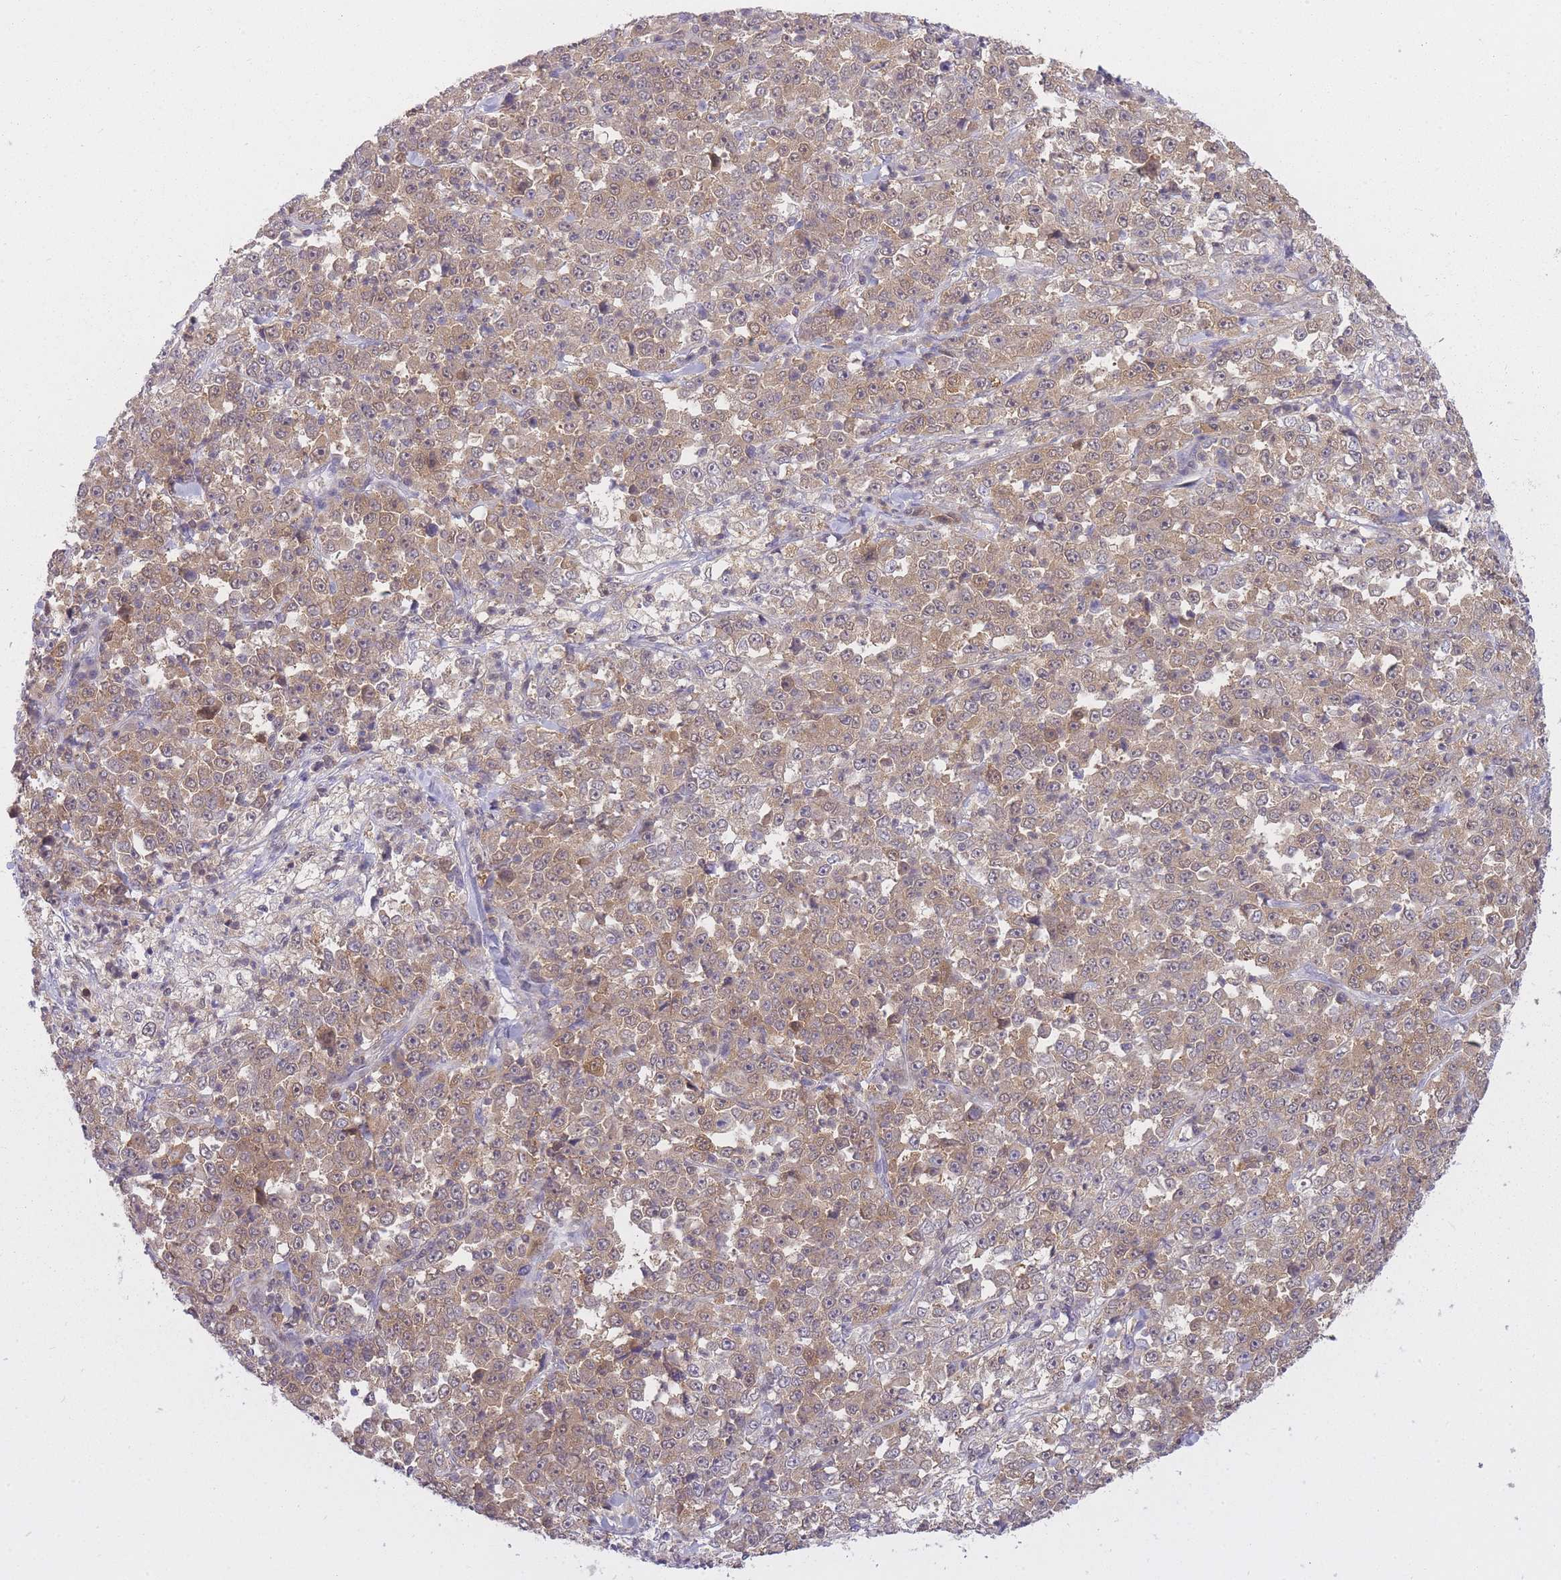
{"staining": {"intensity": "moderate", "quantity": ">75%", "location": "cytoplasmic/membranous,nuclear"}, "tissue": "stomach cancer", "cell_type": "Tumor cells", "image_type": "cancer", "snomed": [{"axis": "morphology", "description": "Normal tissue, NOS"}, {"axis": "morphology", "description": "Adenocarcinoma, NOS"}, {"axis": "topography", "description": "Stomach, upper"}, {"axis": "topography", "description": "Stomach"}], "caption": "Immunohistochemistry of stomach cancer displays medium levels of moderate cytoplasmic/membranous and nuclear positivity in approximately >75% of tumor cells. (Stains: DAB (3,3'-diaminobenzidine) in brown, nuclei in blue, Microscopy: brightfield microscopy at high magnification).", "gene": "CXorf38", "patient": {"sex": "male", "age": 59}}